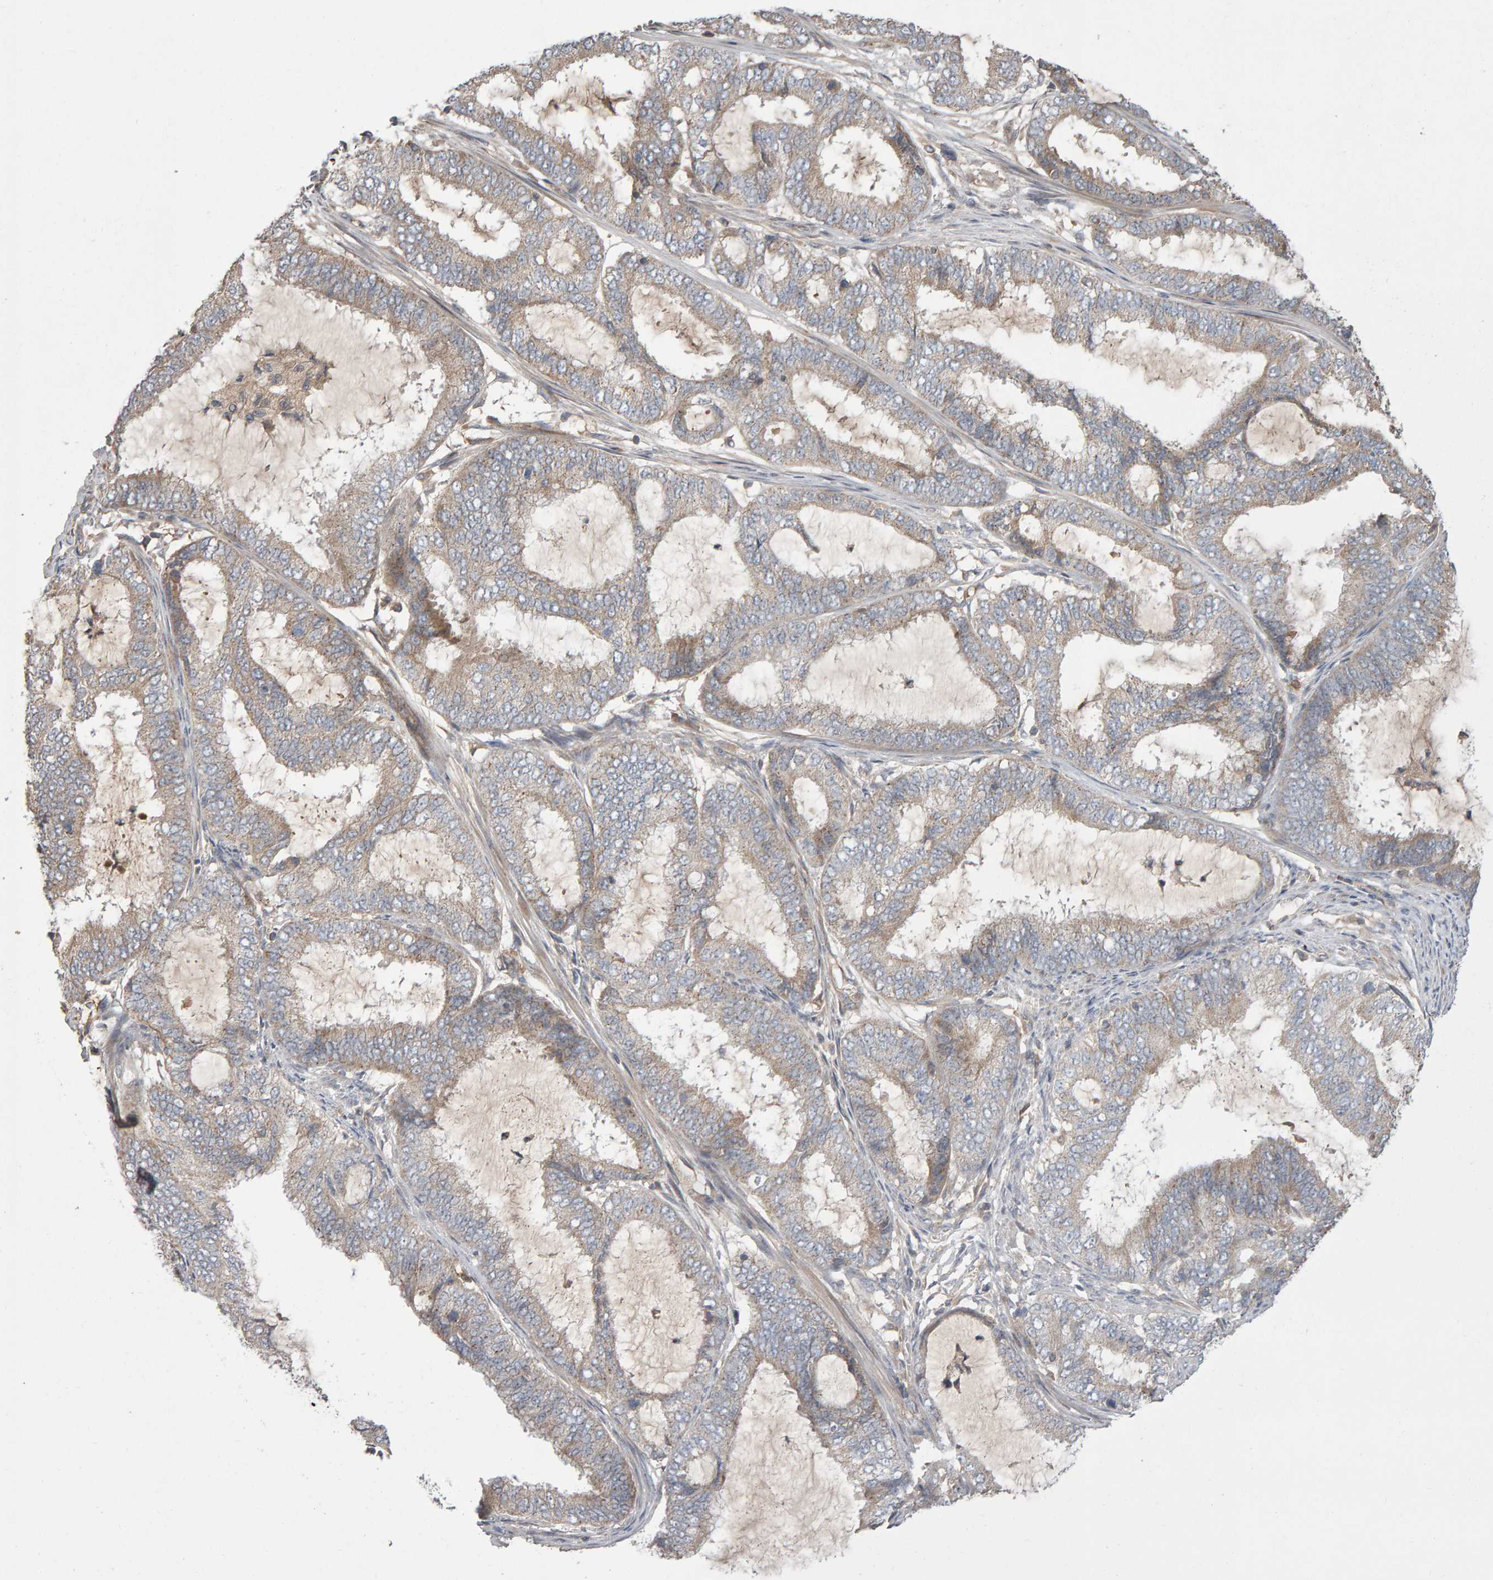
{"staining": {"intensity": "weak", "quantity": "<25%", "location": "cytoplasmic/membranous"}, "tissue": "endometrial cancer", "cell_type": "Tumor cells", "image_type": "cancer", "snomed": [{"axis": "morphology", "description": "Adenocarcinoma, NOS"}, {"axis": "topography", "description": "Endometrium"}], "caption": "An immunohistochemistry image of endometrial adenocarcinoma is shown. There is no staining in tumor cells of endometrial adenocarcinoma.", "gene": "PGS1", "patient": {"sex": "female", "age": 51}}